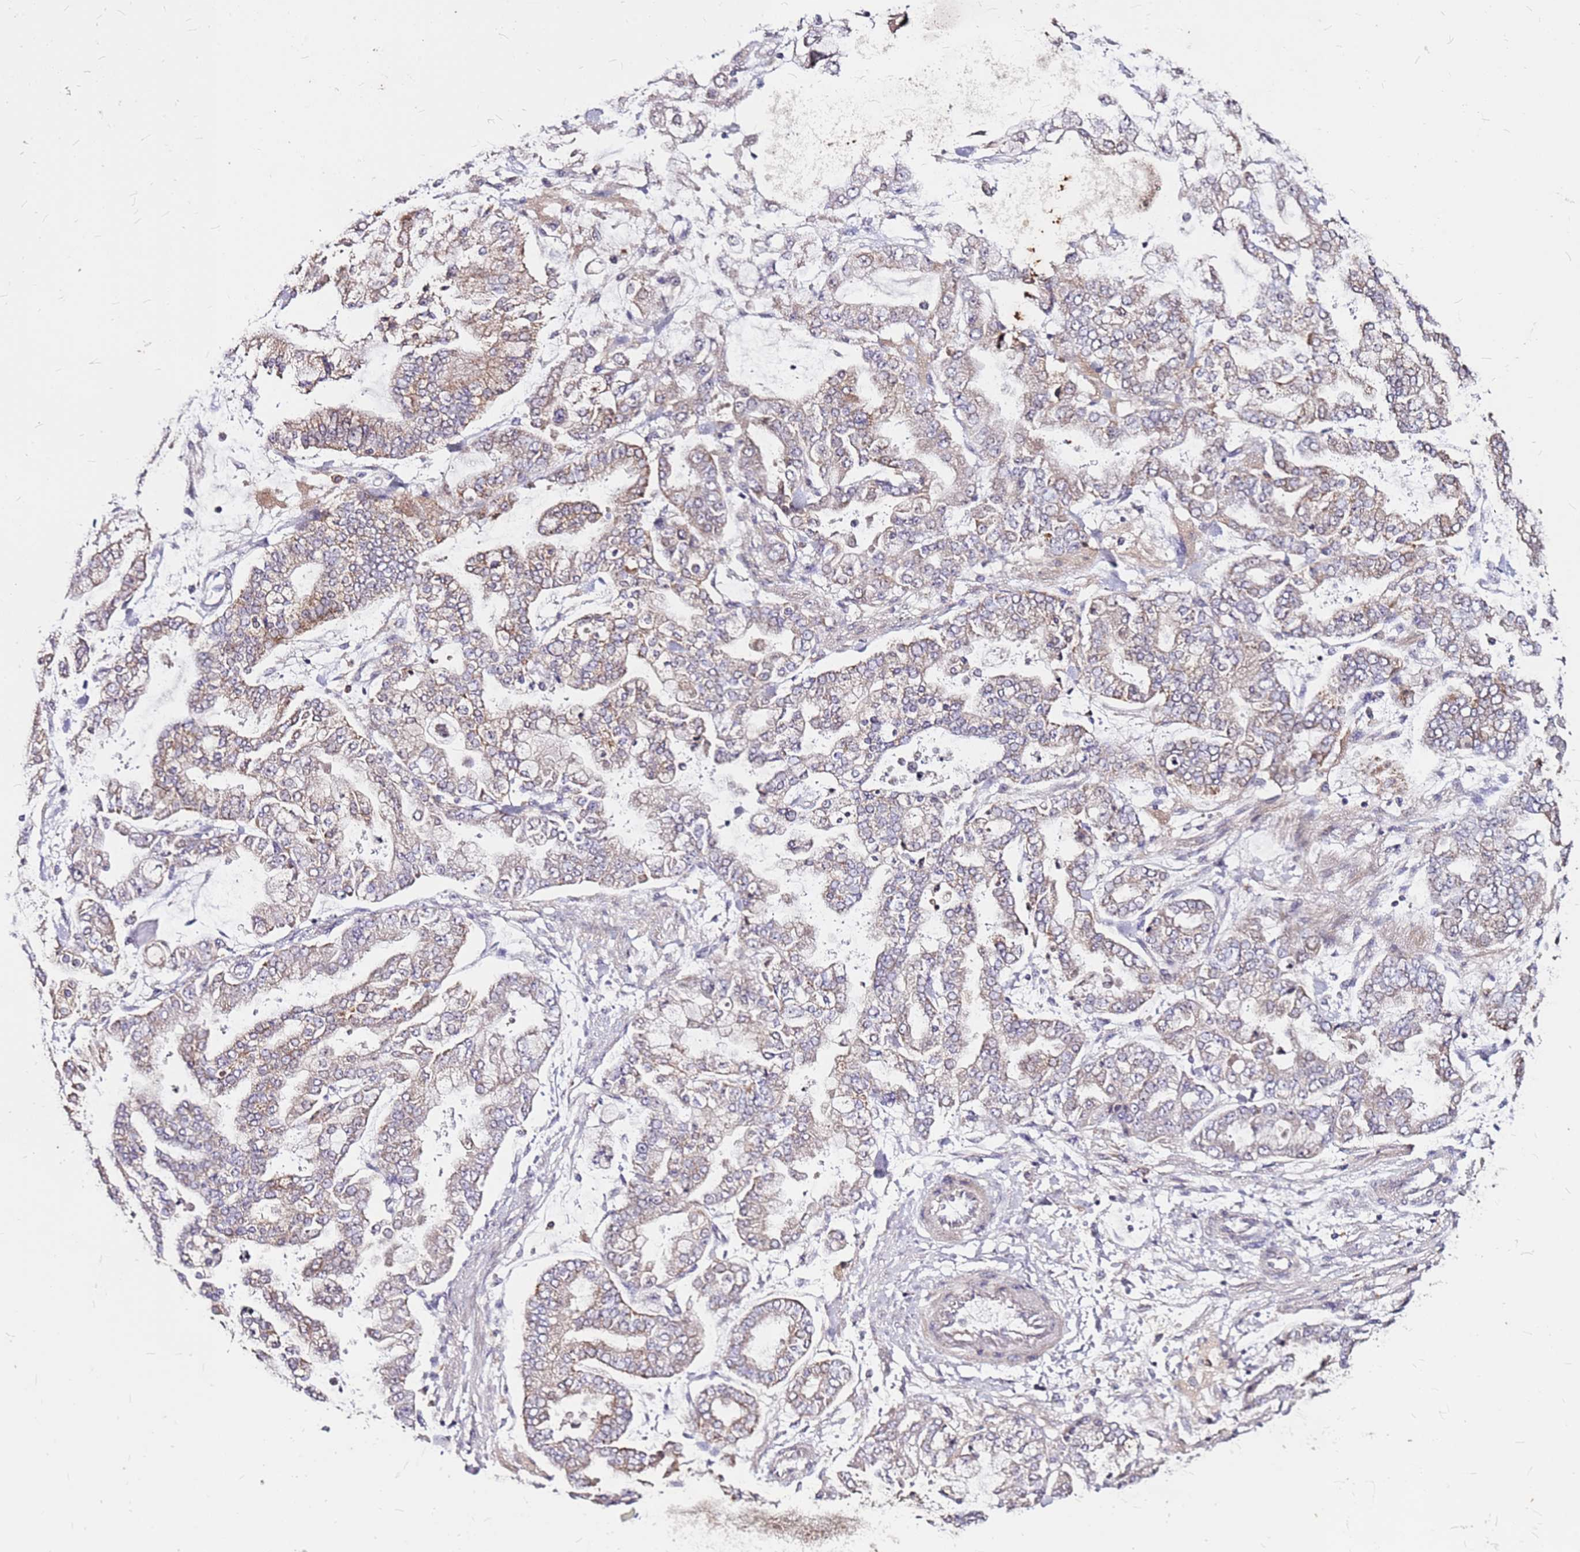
{"staining": {"intensity": "moderate", "quantity": "25%-75%", "location": "cytoplasmic/membranous"}, "tissue": "stomach cancer", "cell_type": "Tumor cells", "image_type": "cancer", "snomed": [{"axis": "morphology", "description": "Normal tissue, NOS"}, {"axis": "morphology", "description": "Adenocarcinoma, NOS"}, {"axis": "topography", "description": "Stomach, upper"}, {"axis": "topography", "description": "Stomach"}], "caption": "A high-resolution micrograph shows IHC staining of stomach cancer (adenocarcinoma), which shows moderate cytoplasmic/membranous positivity in about 25%-75% of tumor cells.", "gene": "DCDC2C", "patient": {"sex": "male", "age": 76}}